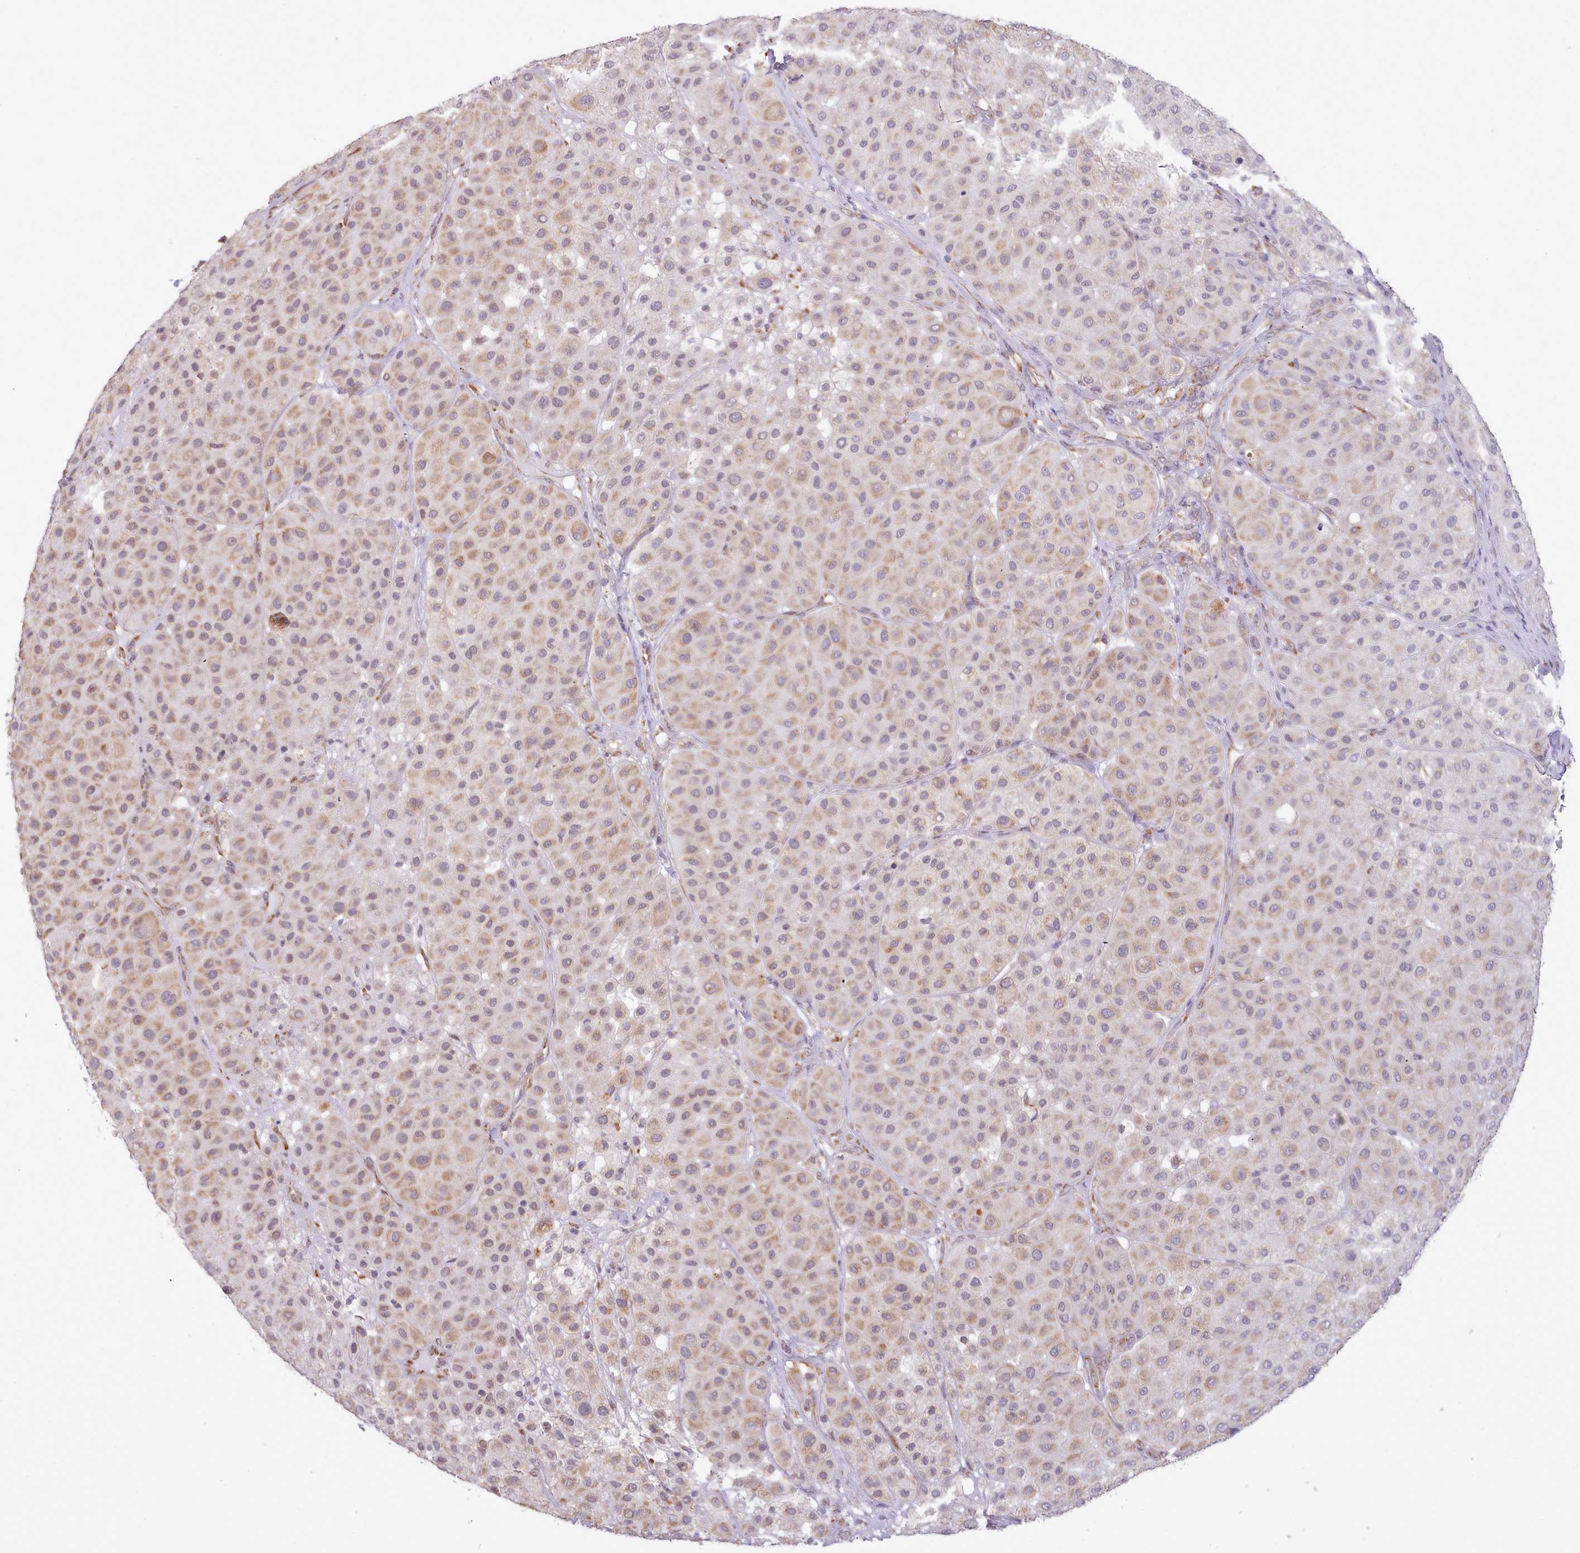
{"staining": {"intensity": "moderate", "quantity": "25%-75%", "location": "cytoplasmic/membranous"}, "tissue": "melanoma", "cell_type": "Tumor cells", "image_type": "cancer", "snomed": [{"axis": "morphology", "description": "Malignant melanoma, Metastatic site"}, {"axis": "topography", "description": "Smooth muscle"}], "caption": "High-magnification brightfield microscopy of melanoma stained with DAB (3,3'-diaminobenzidine) (brown) and counterstained with hematoxylin (blue). tumor cells exhibit moderate cytoplasmic/membranous expression is appreciated in about25%-75% of cells. Ihc stains the protein of interest in brown and the nuclei are stained blue.", "gene": "SEC61B", "patient": {"sex": "male", "age": 41}}